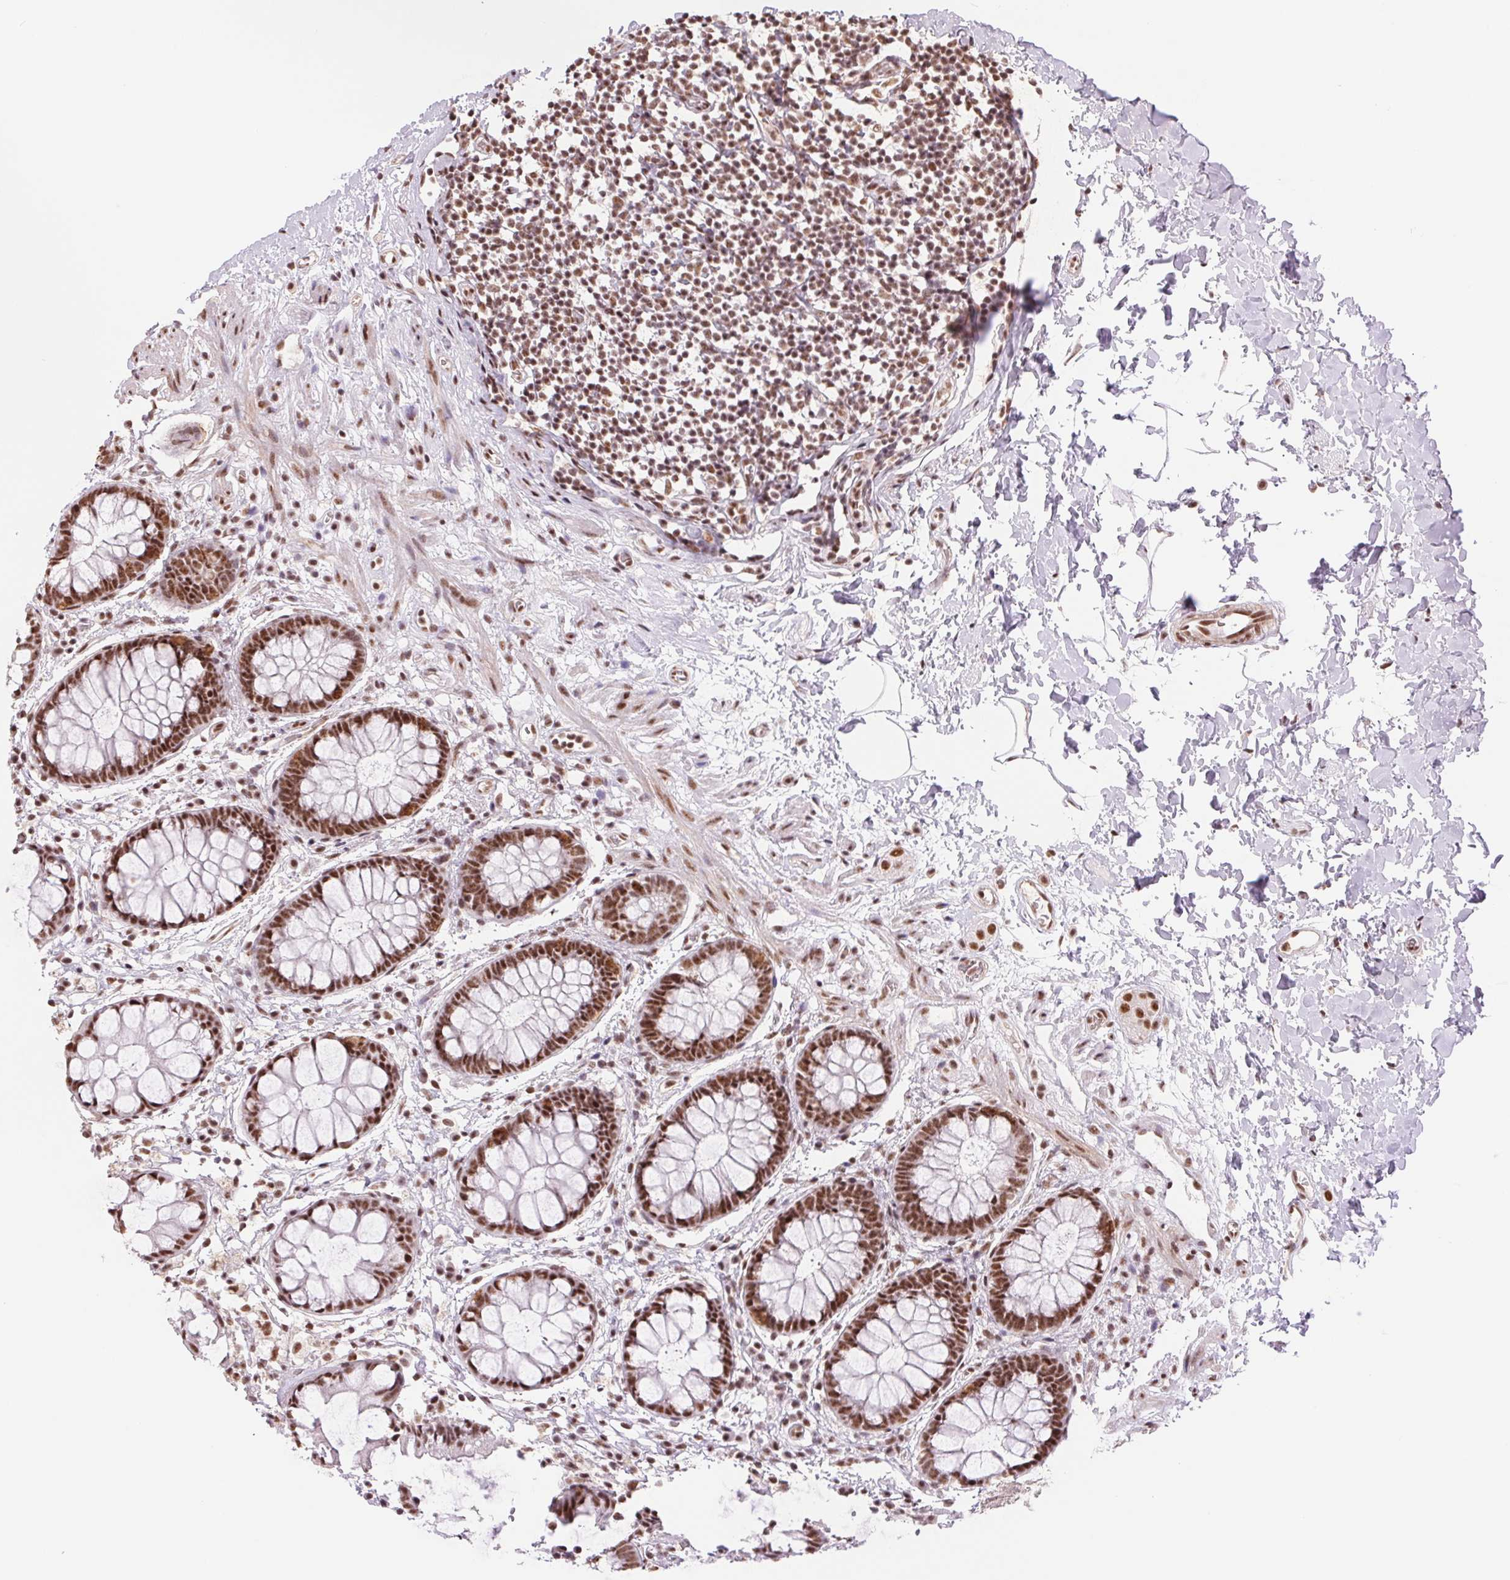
{"staining": {"intensity": "strong", "quantity": ">75%", "location": "nuclear"}, "tissue": "rectum", "cell_type": "Glandular cells", "image_type": "normal", "snomed": [{"axis": "morphology", "description": "Normal tissue, NOS"}, {"axis": "topography", "description": "Rectum"}], "caption": "Unremarkable rectum shows strong nuclear expression in about >75% of glandular cells.", "gene": "SREK1", "patient": {"sex": "female", "age": 62}}